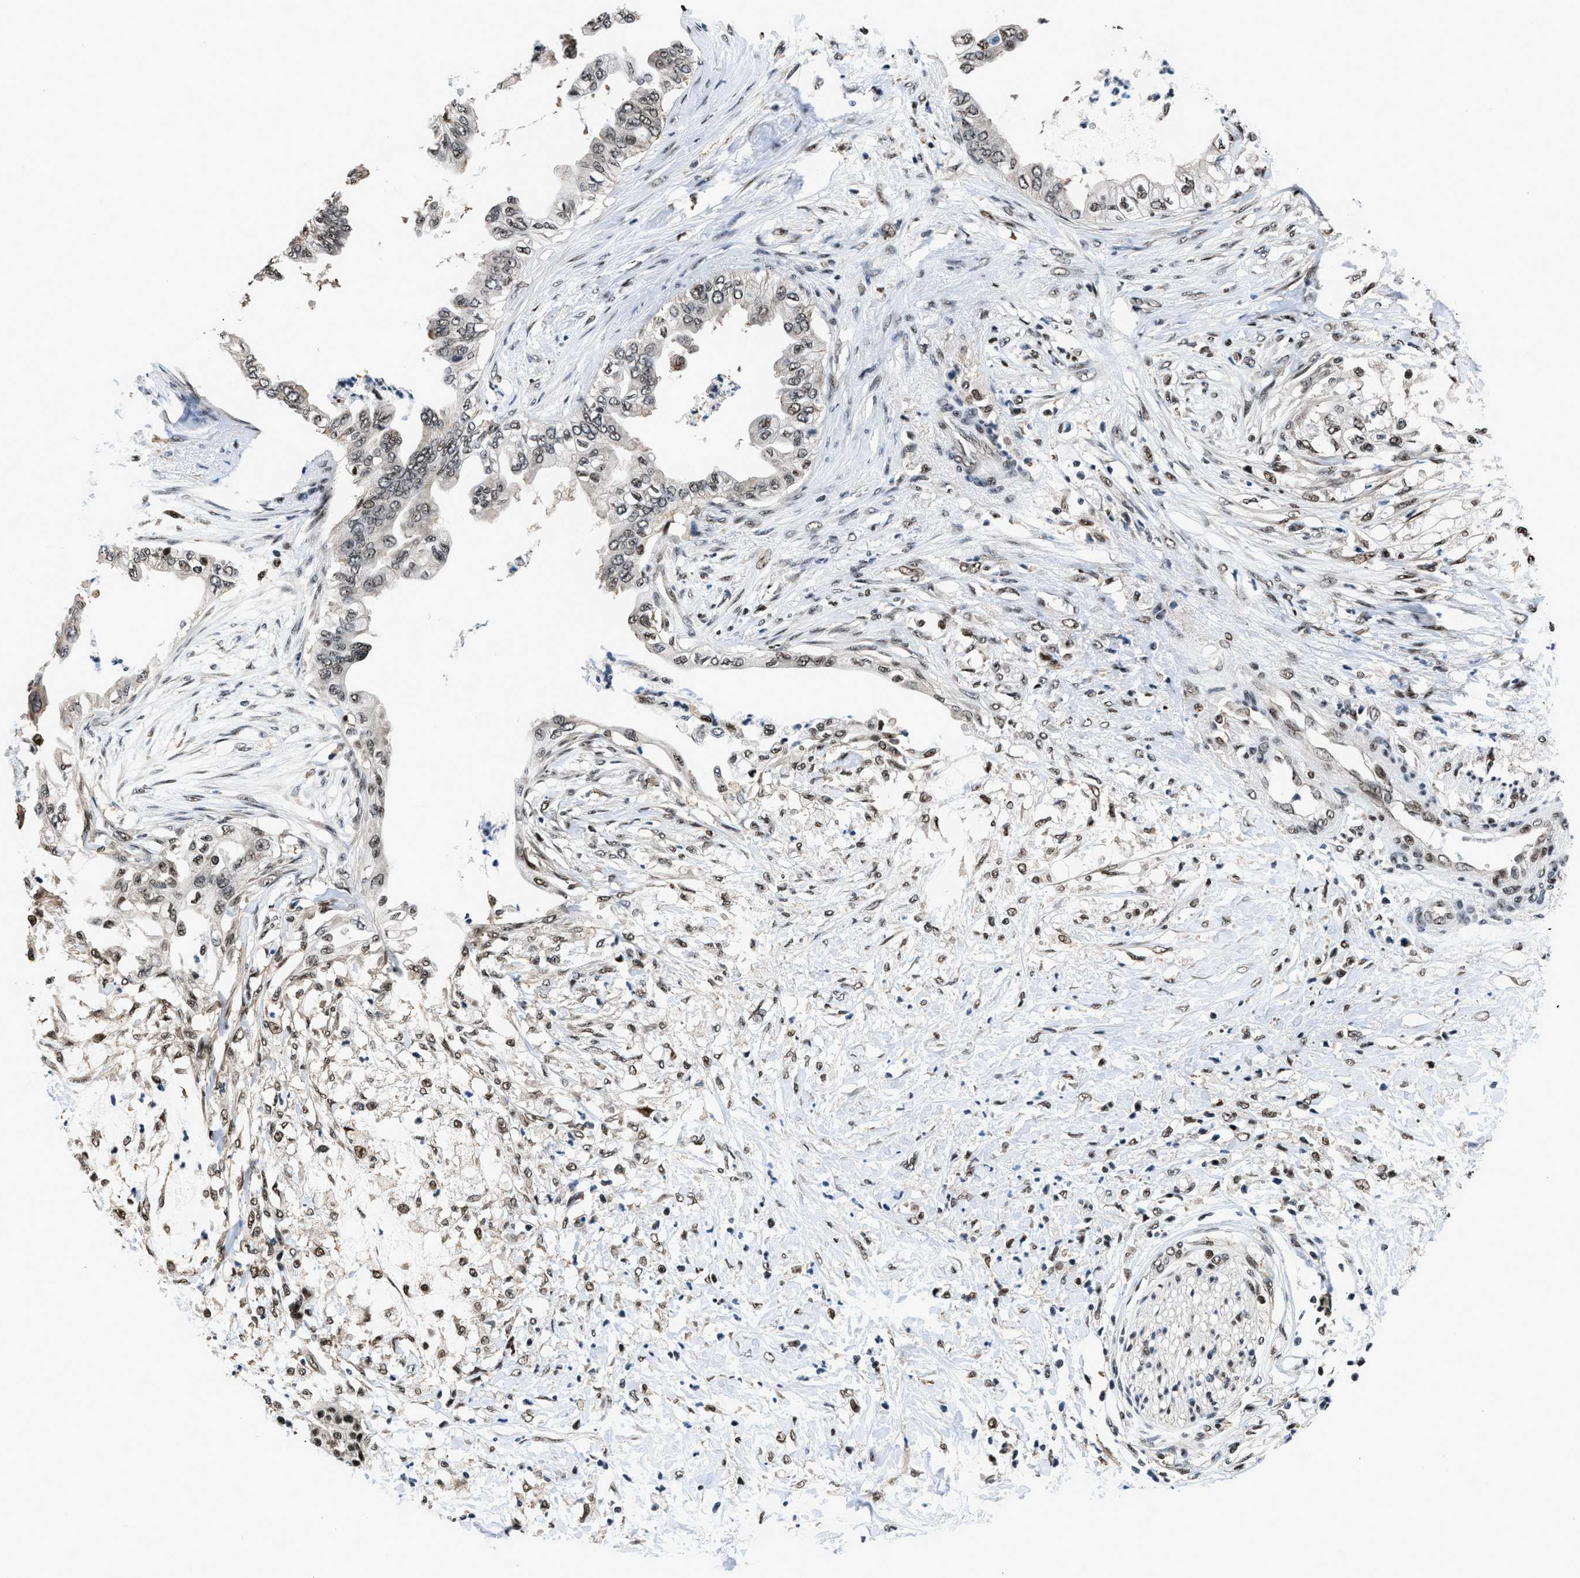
{"staining": {"intensity": "moderate", "quantity": ">75%", "location": "nuclear"}, "tissue": "pancreatic cancer", "cell_type": "Tumor cells", "image_type": "cancer", "snomed": [{"axis": "morphology", "description": "Normal tissue, NOS"}, {"axis": "morphology", "description": "Adenocarcinoma, NOS"}, {"axis": "topography", "description": "Pancreas"}, {"axis": "topography", "description": "Duodenum"}], "caption": "A photomicrograph of pancreatic cancer (adenocarcinoma) stained for a protein displays moderate nuclear brown staining in tumor cells. (DAB (3,3'-diaminobenzidine) IHC, brown staining for protein, blue staining for nuclei).", "gene": "HNRNPH2", "patient": {"sex": "female", "age": 60}}